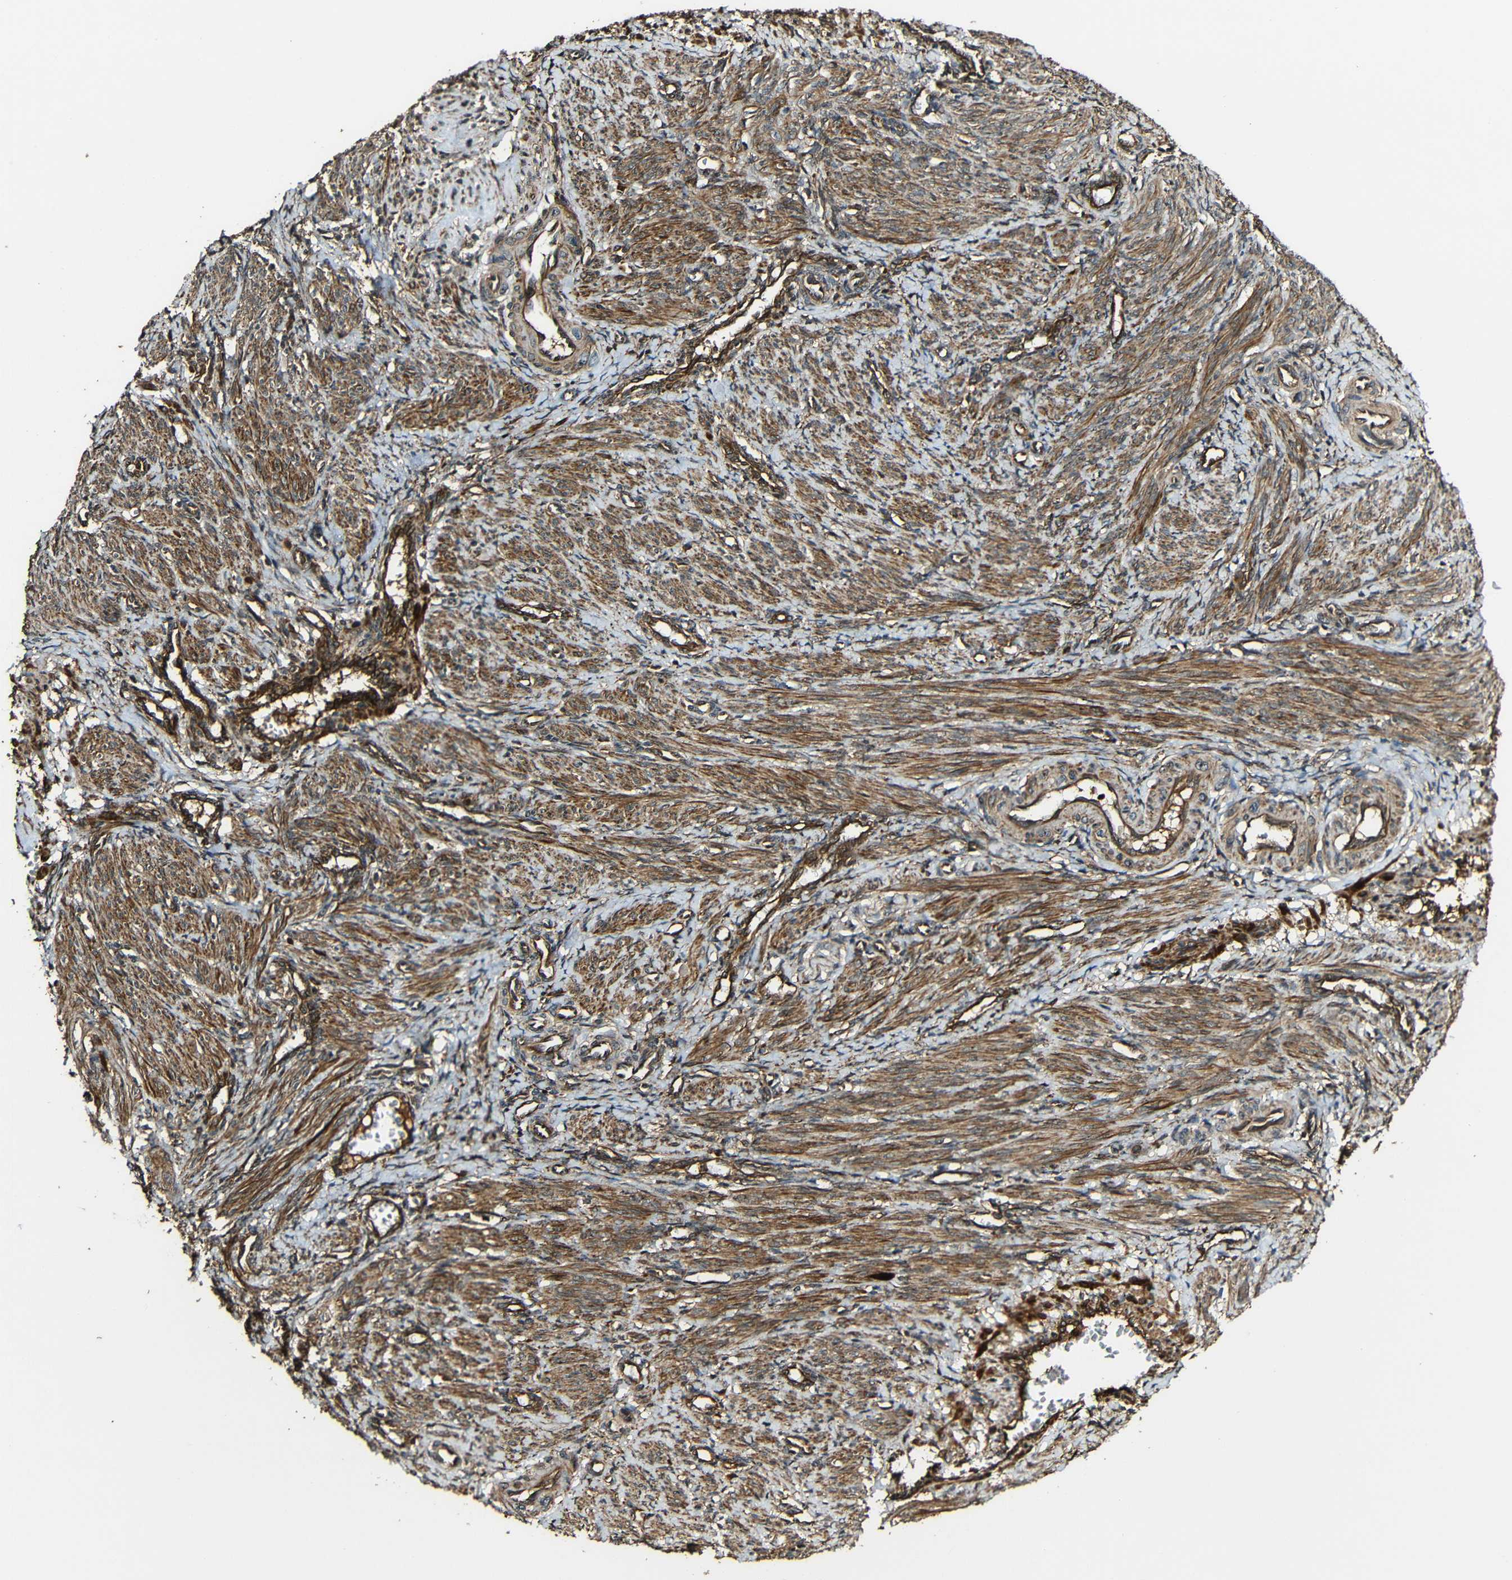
{"staining": {"intensity": "strong", "quantity": ">75%", "location": "cytoplasmic/membranous"}, "tissue": "smooth muscle", "cell_type": "Smooth muscle cells", "image_type": "normal", "snomed": [{"axis": "morphology", "description": "Normal tissue, NOS"}, {"axis": "topography", "description": "Endometrium"}], "caption": "This photomicrograph shows normal smooth muscle stained with immunohistochemistry to label a protein in brown. The cytoplasmic/membranous of smooth muscle cells show strong positivity for the protein. Nuclei are counter-stained blue.", "gene": "CASP8", "patient": {"sex": "female", "age": 33}}